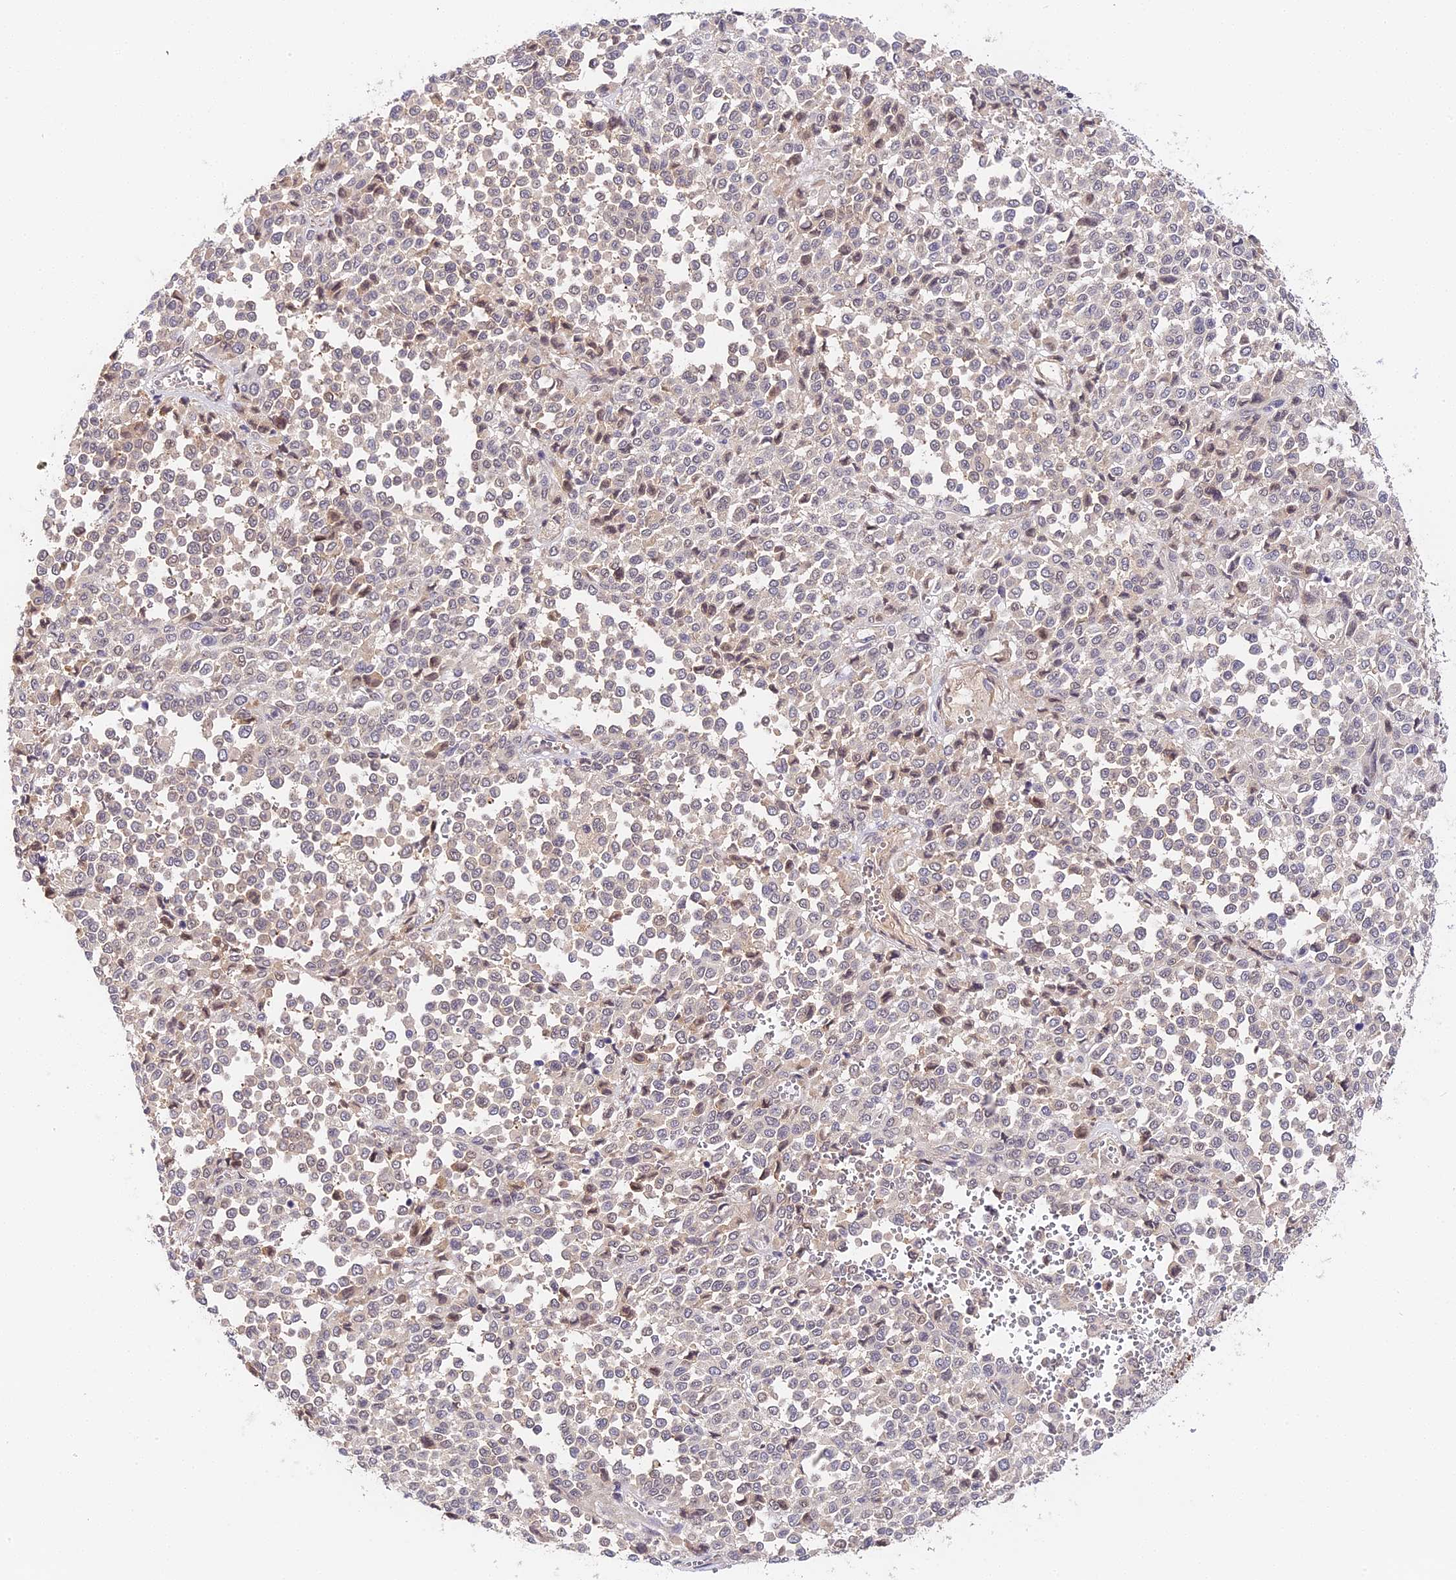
{"staining": {"intensity": "negative", "quantity": "none", "location": "none"}, "tissue": "melanoma", "cell_type": "Tumor cells", "image_type": "cancer", "snomed": [{"axis": "morphology", "description": "Malignant melanoma, Metastatic site"}, {"axis": "topography", "description": "Pancreas"}], "caption": "DAB (3,3'-diaminobenzidine) immunohistochemical staining of human malignant melanoma (metastatic site) exhibits no significant expression in tumor cells.", "gene": "IMPACT", "patient": {"sex": "female", "age": 30}}